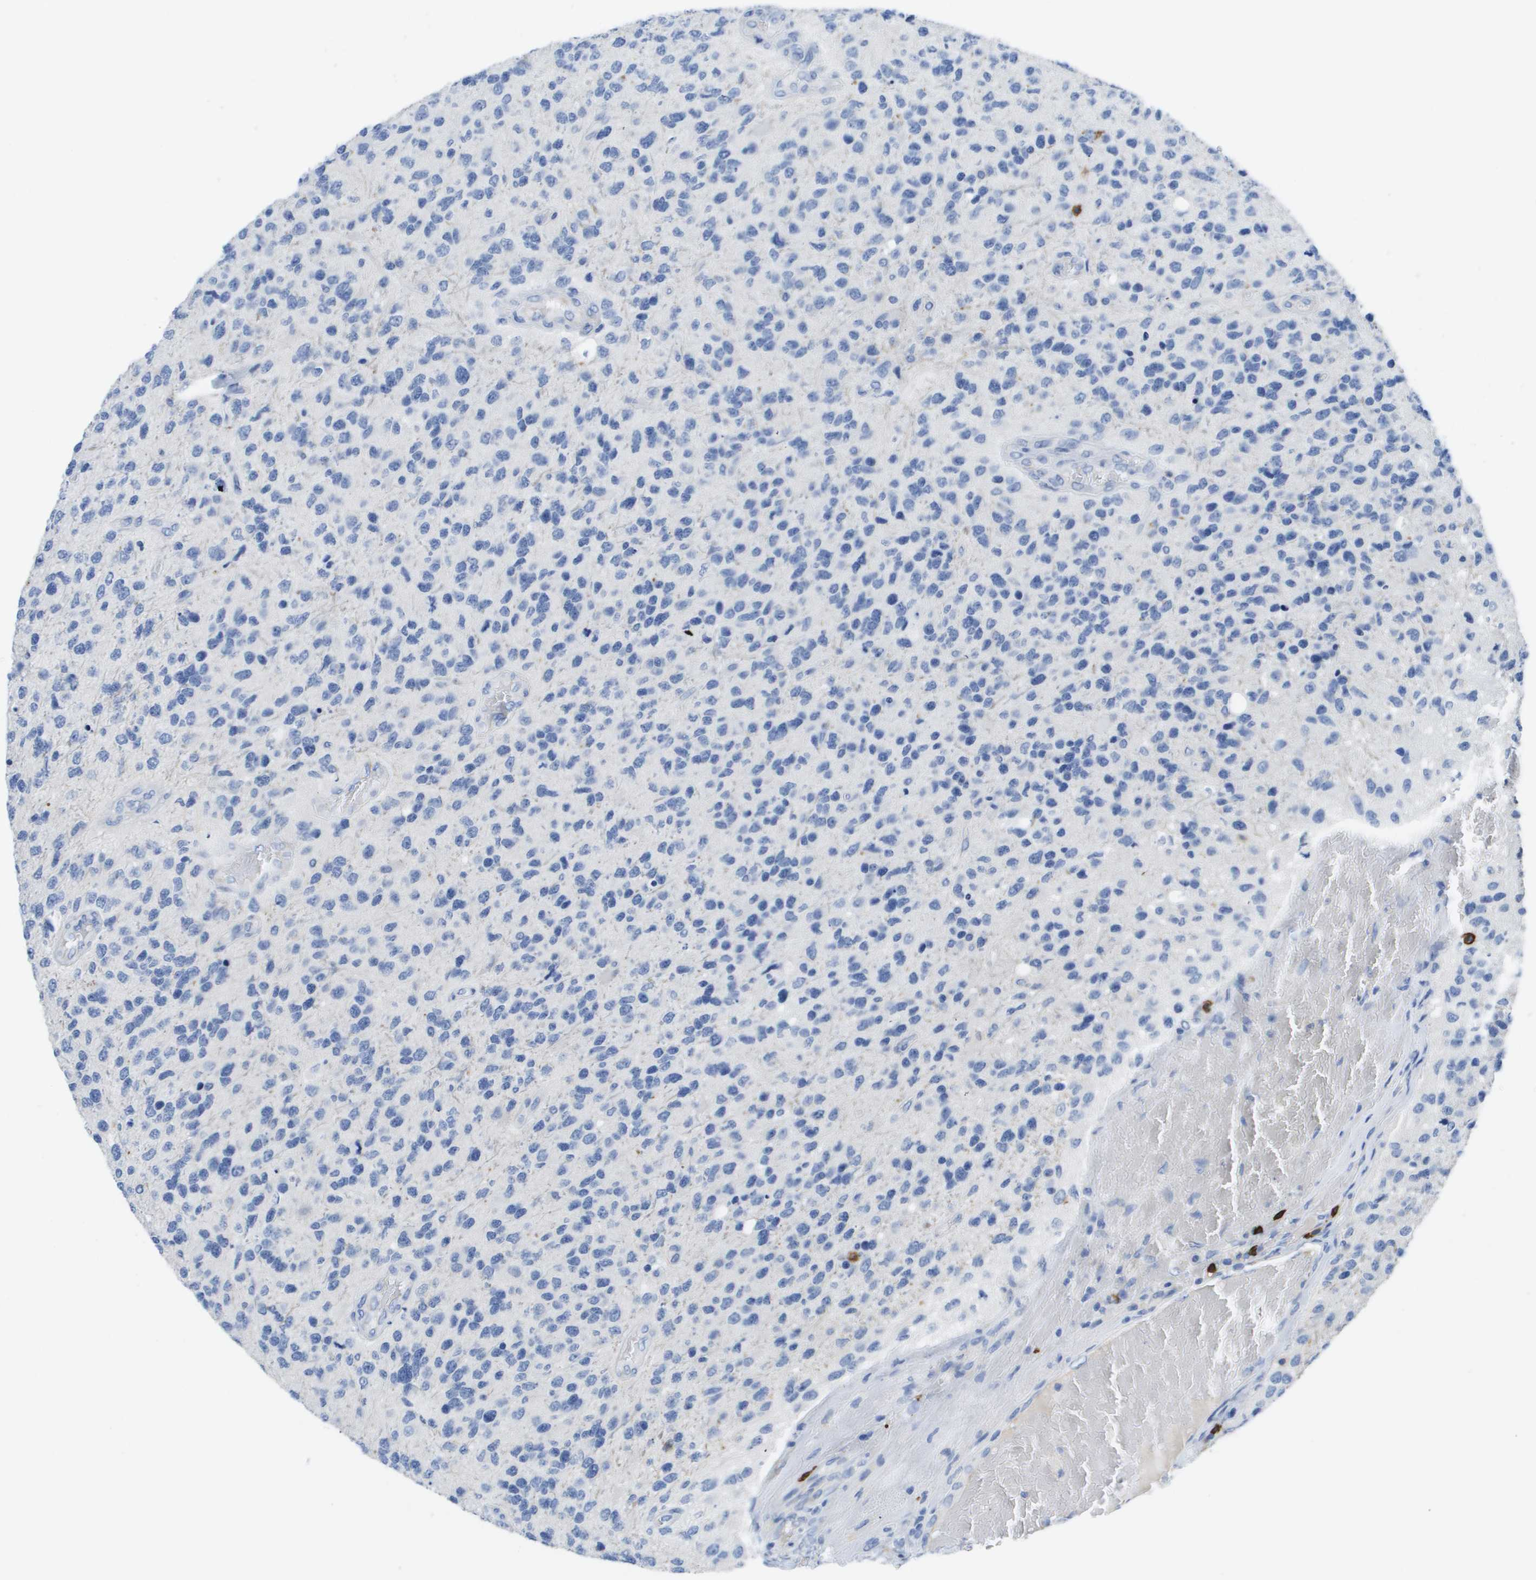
{"staining": {"intensity": "negative", "quantity": "none", "location": "none"}, "tissue": "glioma", "cell_type": "Tumor cells", "image_type": "cancer", "snomed": [{"axis": "morphology", "description": "Glioma, malignant, High grade"}, {"axis": "topography", "description": "Brain"}], "caption": "The photomicrograph displays no significant staining in tumor cells of high-grade glioma (malignant).", "gene": "MS4A1", "patient": {"sex": "female", "age": 58}}